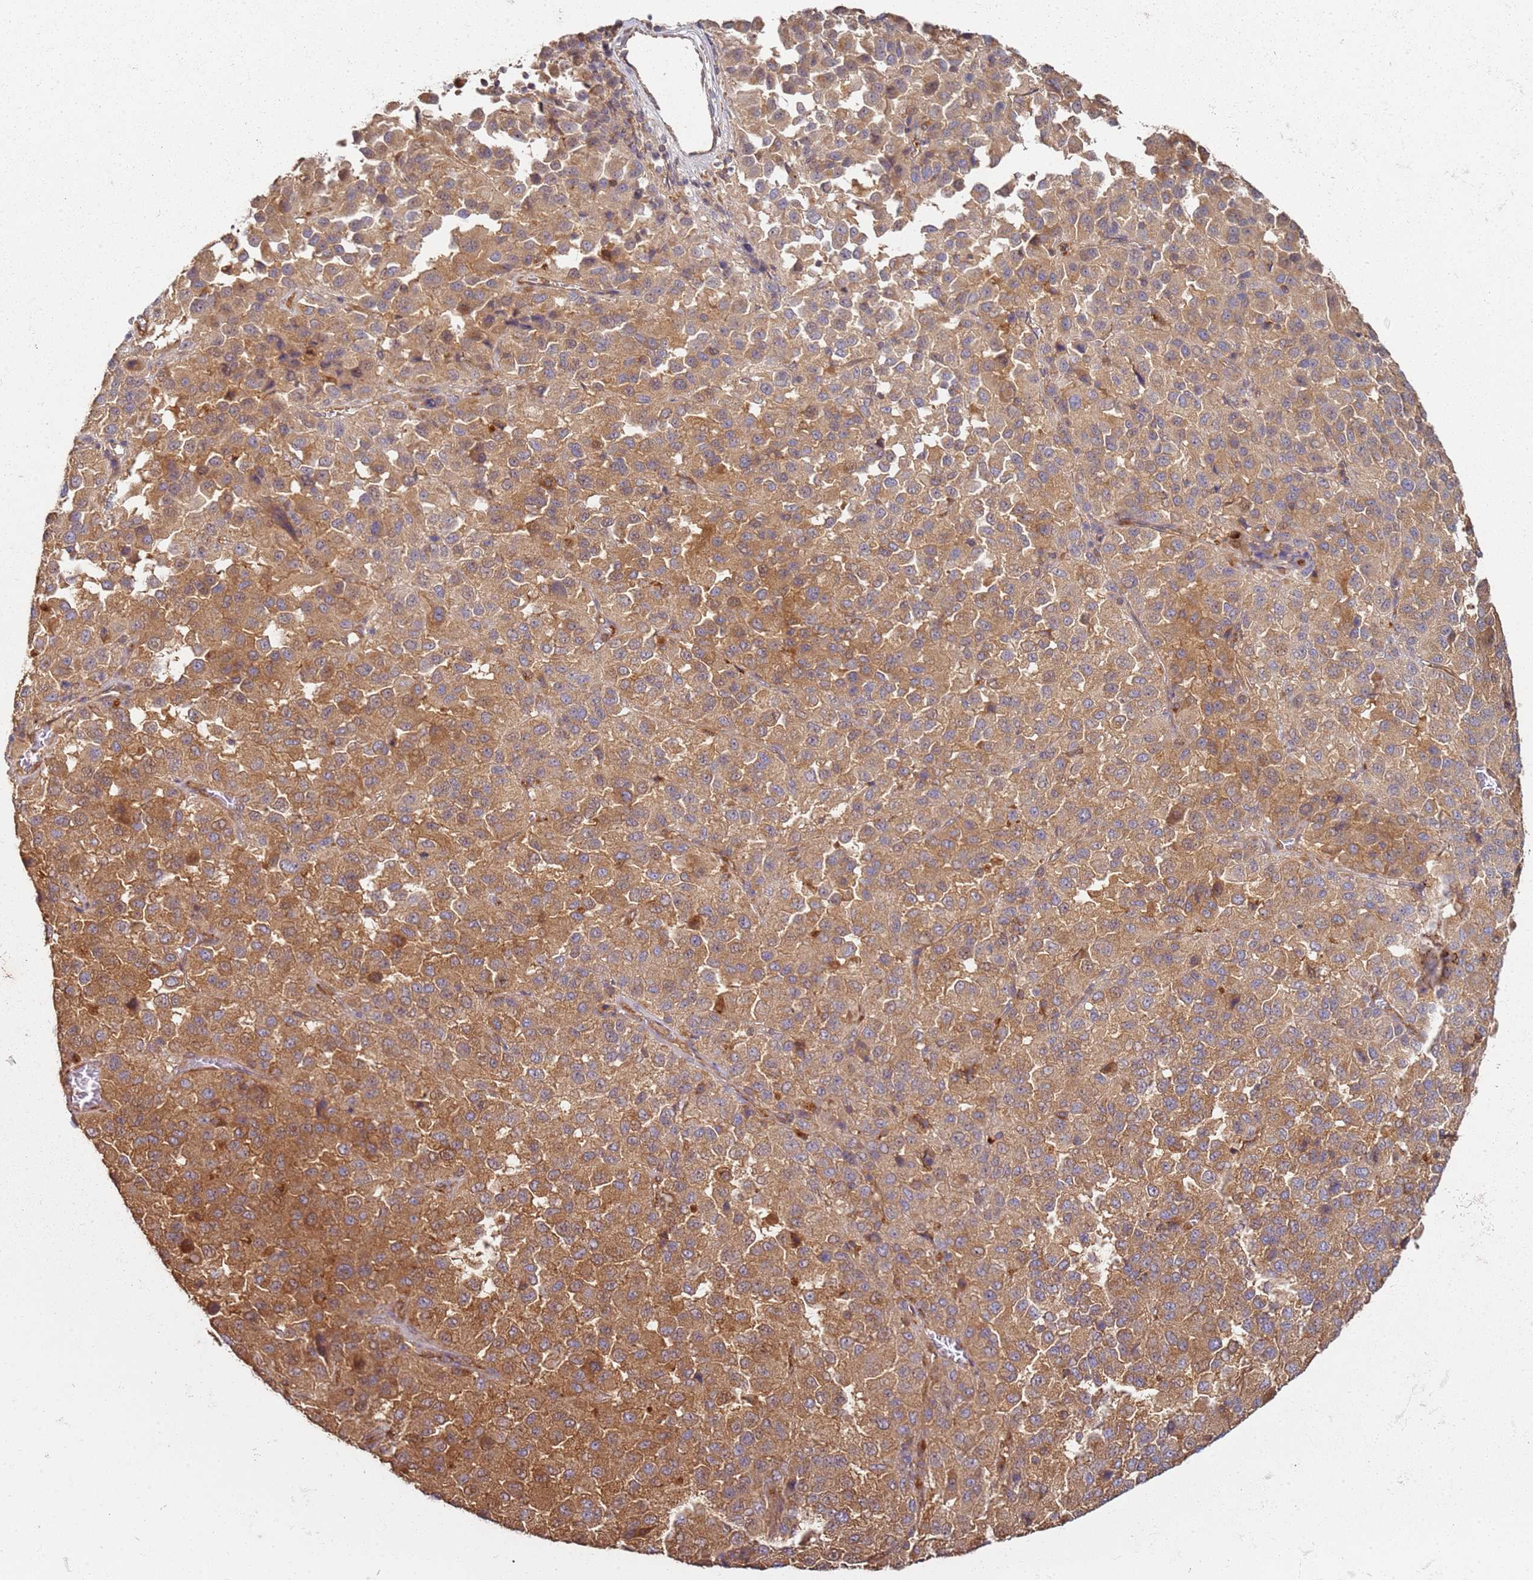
{"staining": {"intensity": "moderate", "quantity": ">75%", "location": "cytoplasmic/membranous"}, "tissue": "melanoma", "cell_type": "Tumor cells", "image_type": "cancer", "snomed": [{"axis": "morphology", "description": "Malignant melanoma, Metastatic site"}, {"axis": "topography", "description": "Lung"}], "caption": "IHC staining of malignant melanoma (metastatic site), which displays medium levels of moderate cytoplasmic/membranous positivity in approximately >75% of tumor cells indicating moderate cytoplasmic/membranous protein positivity. The staining was performed using DAB (3,3'-diaminobenzidine) (brown) for protein detection and nuclei were counterstained in hematoxylin (blue).", "gene": "SCGB2B2", "patient": {"sex": "male", "age": 64}}